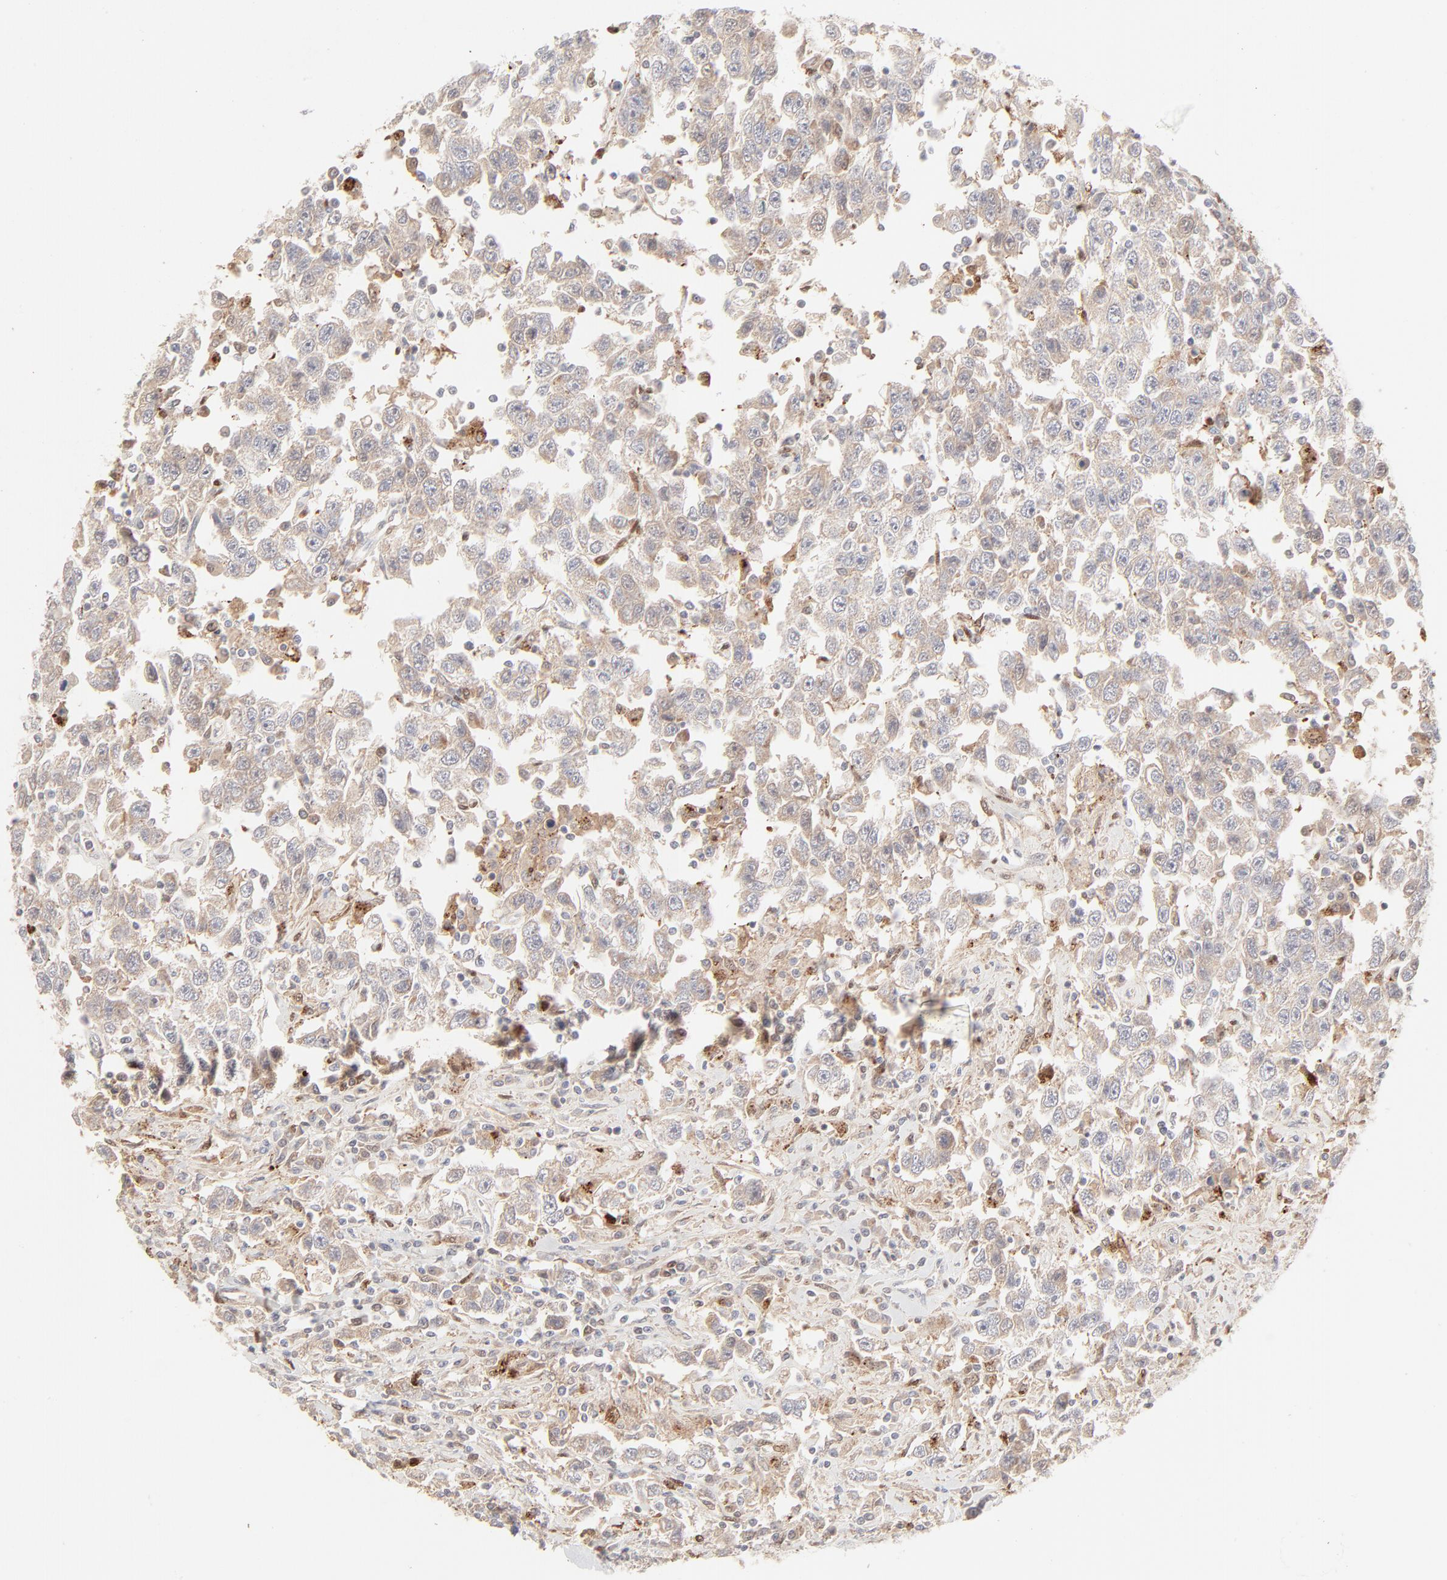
{"staining": {"intensity": "negative", "quantity": "none", "location": "none"}, "tissue": "testis cancer", "cell_type": "Tumor cells", "image_type": "cancer", "snomed": [{"axis": "morphology", "description": "Seminoma, NOS"}, {"axis": "topography", "description": "Testis"}], "caption": "High power microscopy micrograph of an immunohistochemistry (IHC) photomicrograph of testis cancer, revealing no significant staining in tumor cells.", "gene": "LGALS2", "patient": {"sex": "male", "age": 41}}